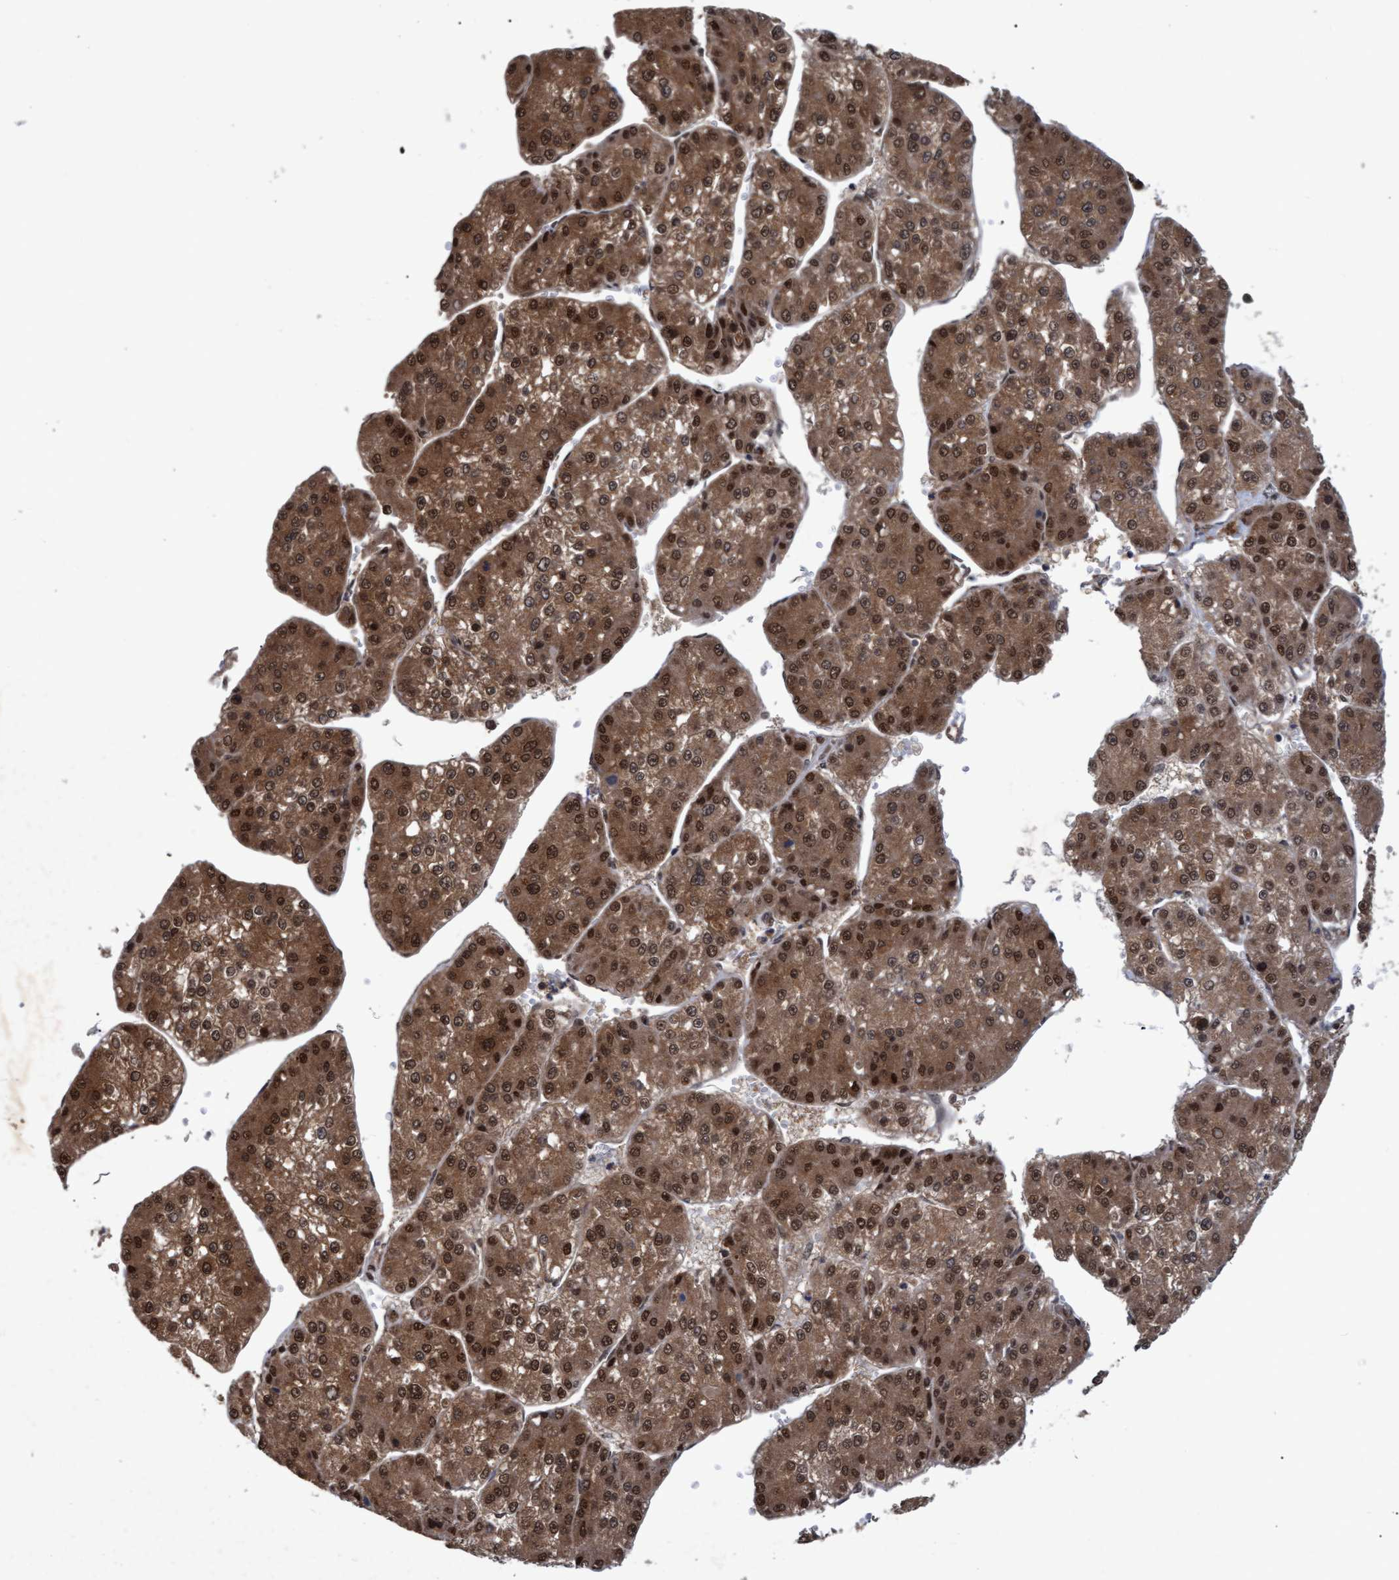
{"staining": {"intensity": "strong", "quantity": ">75%", "location": "cytoplasmic/membranous,nuclear"}, "tissue": "liver cancer", "cell_type": "Tumor cells", "image_type": "cancer", "snomed": [{"axis": "morphology", "description": "Carcinoma, Hepatocellular, NOS"}, {"axis": "topography", "description": "Liver"}], "caption": "This image demonstrates immunohistochemistry staining of liver hepatocellular carcinoma, with high strong cytoplasmic/membranous and nuclear expression in about >75% of tumor cells.", "gene": "PSMB6", "patient": {"sex": "female", "age": 73}}